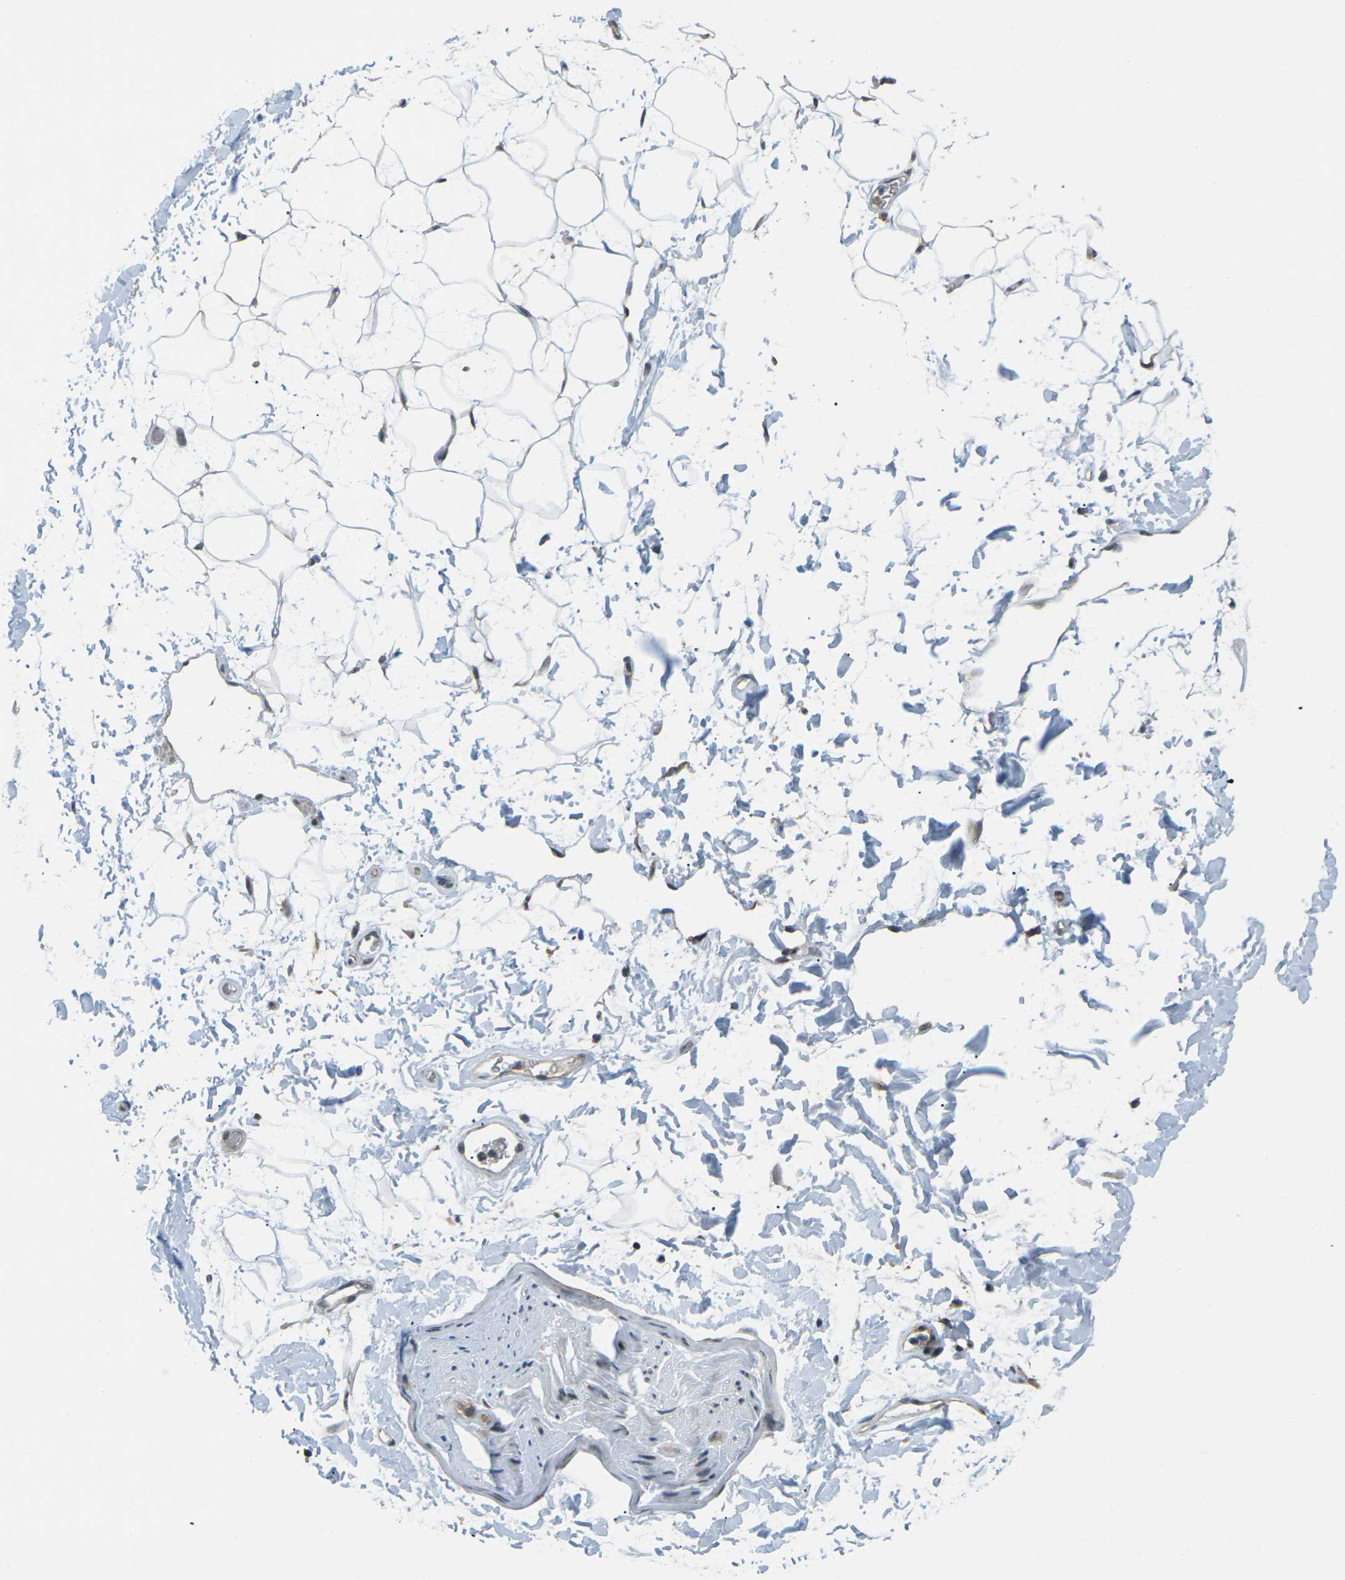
{"staining": {"intensity": "negative", "quantity": "none", "location": "none"}, "tissue": "adipose tissue", "cell_type": "Adipocytes", "image_type": "normal", "snomed": [{"axis": "morphology", "description": "Normal tissue, NOS"}, {"axis": "topography", "description": "Soft tissue"}], "caption": "DAB (3,3'-diaminobenzidine) immunohistochemical staining of benign adipose tissue reveals no significant staining in adipocytes.", "gene": "UBE2S", "patient": {"sex": "male", "age": 72}}